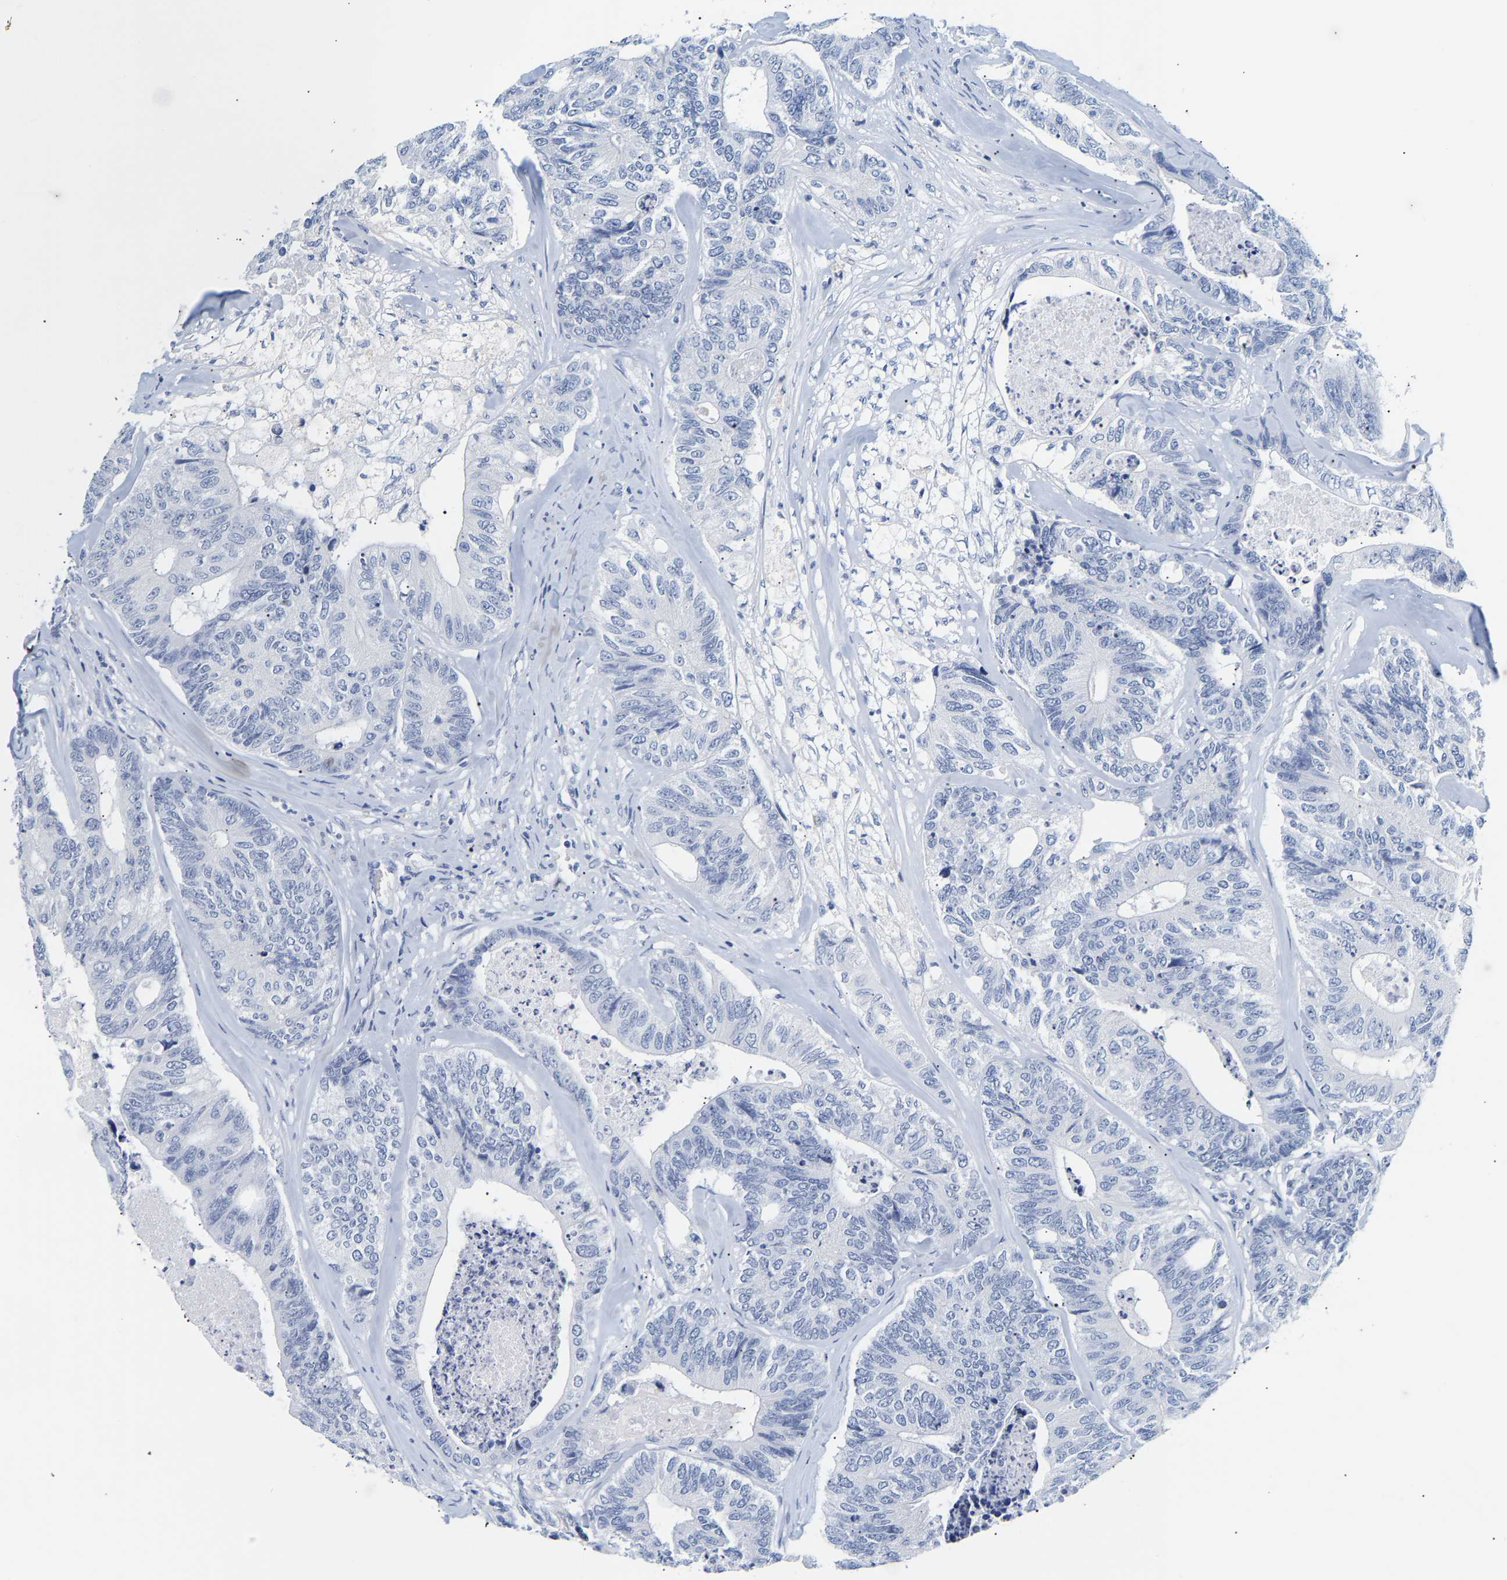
{"staining": {"intensity": "negative", "quantity": "none", "location": "none"}, "tissue": "colorectal cancer", "cell_type": "Tumor cells", "image_type": "cancer", "snomed": [{"axis": "morphology", "description": "Adenocarcinoma, NOS"}, {"axis": "topography", "description": "Colon"}], "caption": "There is no significant positivity in tumor cells of adenocarcinoma (colorectal).", "gene": "SPINK2", "patient": {"sex": "female", "age": 67}}